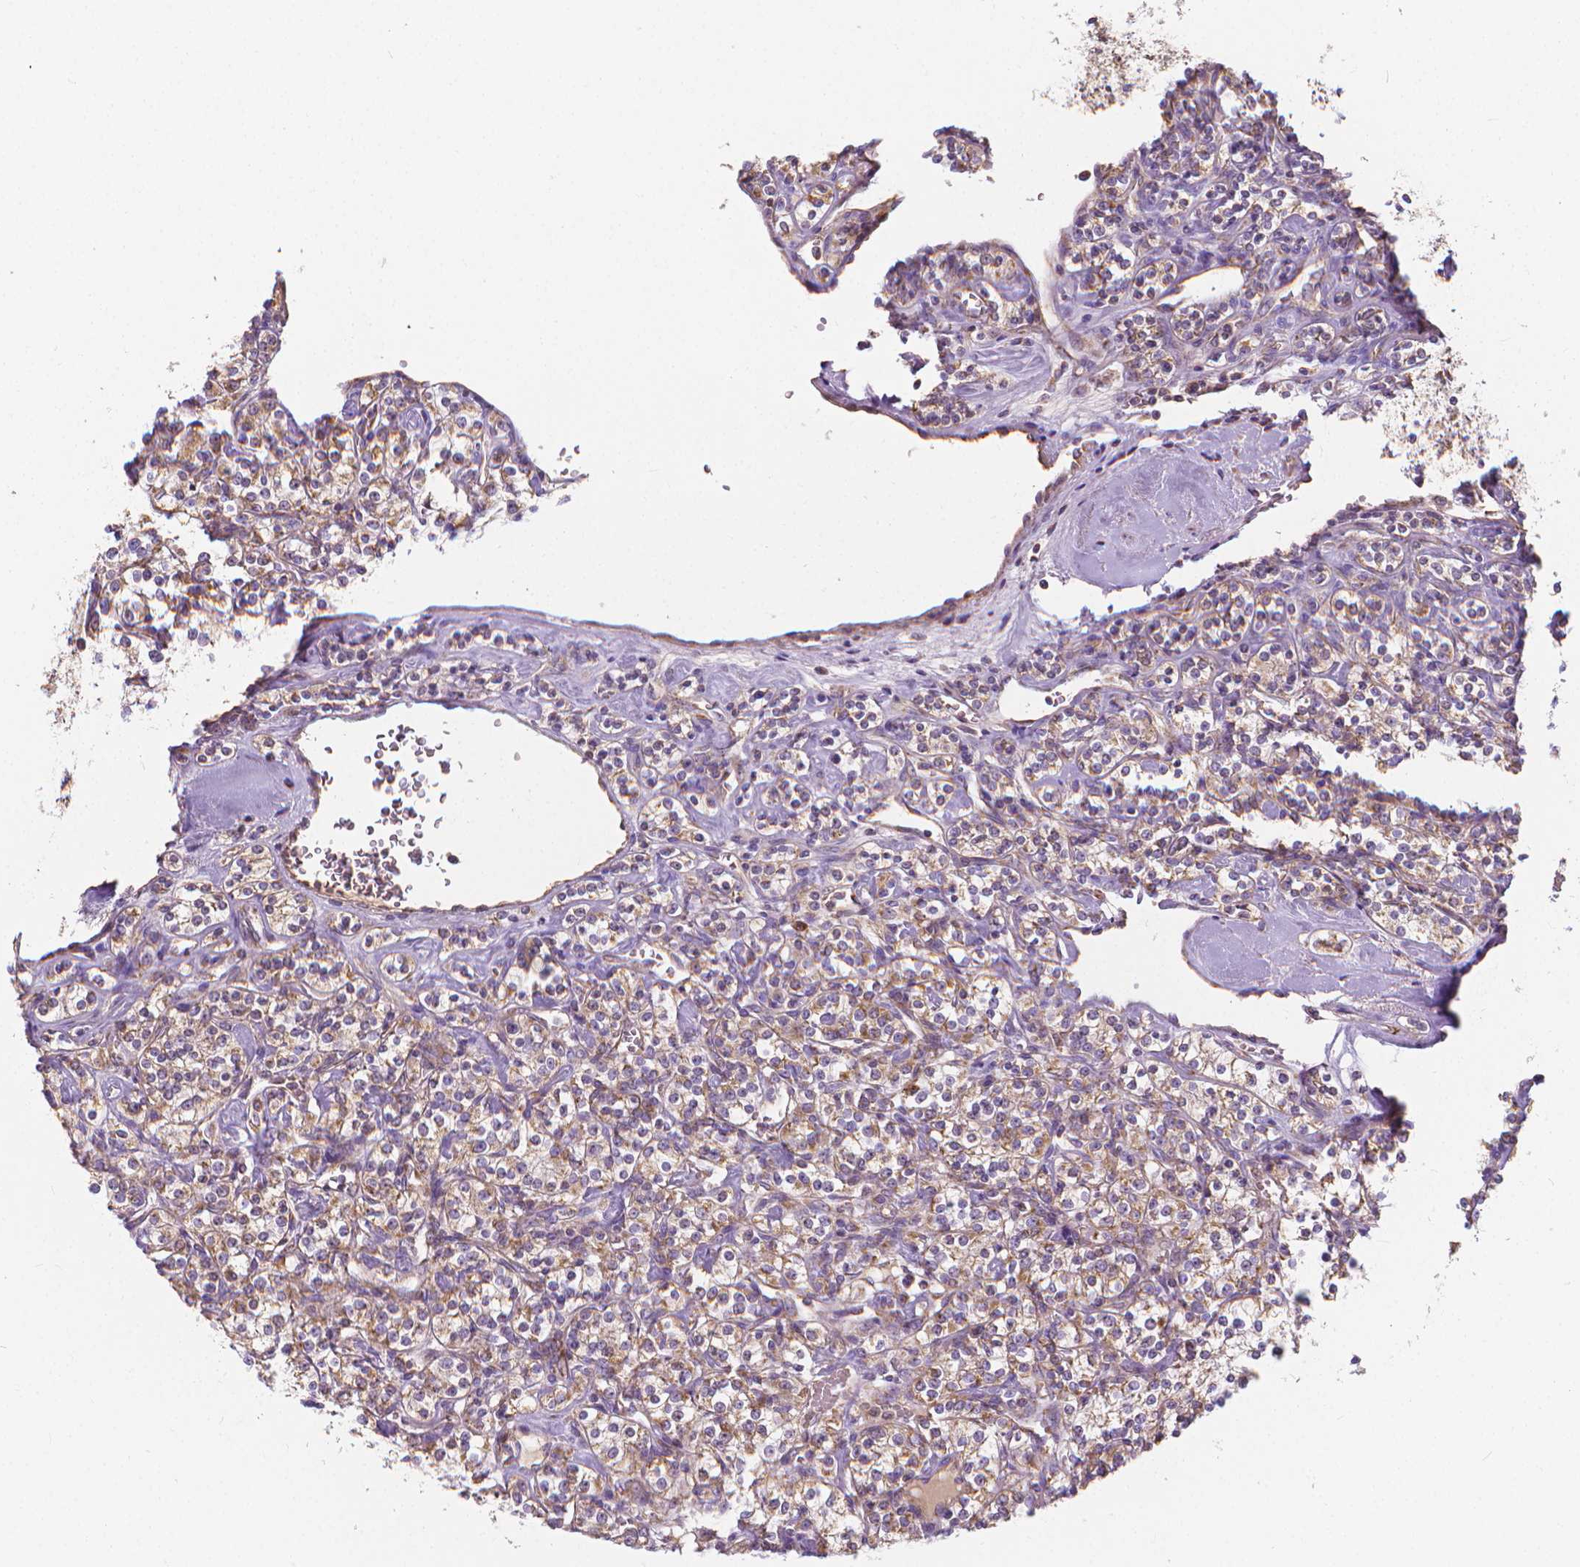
{"staining": {"intensity": "weak", "quantity": ">75%", "location": "cytoplasmic/membranous"}, "tissue": "renal cancer", "cell_type": "Tumor cells", "image_type": "cancer", "snomed": [{"axis": "morphology", "description": "Adenocarcinoma, NOS"}, {"axis": "topography", "description": "Kidney"}], "caption": "IHC of human renal cancer shows low levels of weak cytoplasmic/membranous staining in approximately >75% of tumor cells.", "gene": "SNCAIP", "patient": {"sex": "male", "age": 77}}